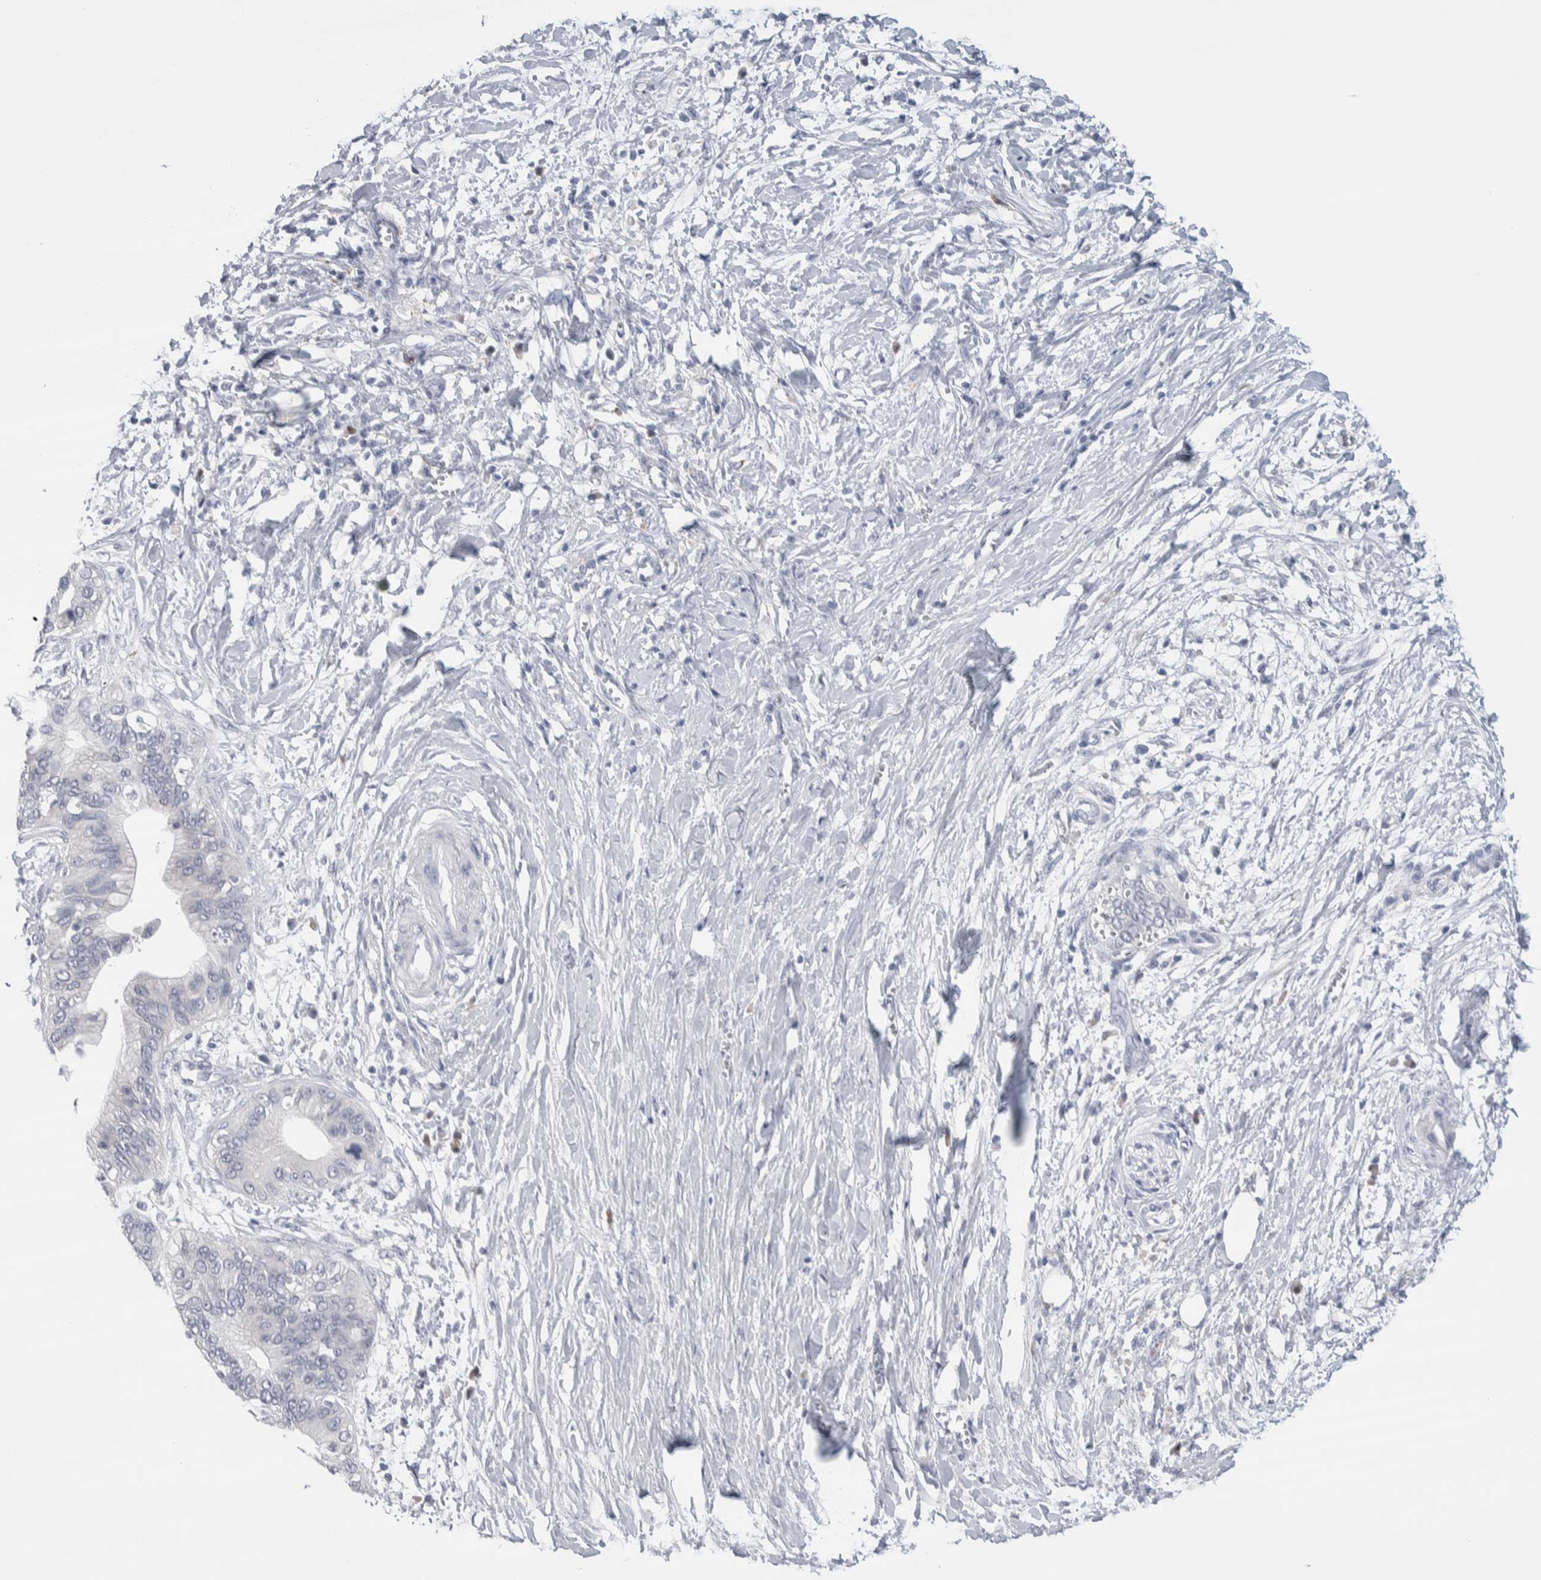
{"staining": {"intensity": "negative", "quantity": "none", "location": "none"}, "tissue": "pancreatic cancer", "cell_type": "Tumor cells", "image_type": "cancer", "snomed": [{"axis": "morphology", "description": "Normal tissue, NOS"}, {"axis": "morphology", "description": "Adenocarcinoma, NOS"}, {"axis": "topography", "description": "Pancreas"}, {"axis": "topography", "description": "Peripheral nerve tissue"}], "caption": "The histopathology image exhibits no significant staining in tumor cells of adenocarcinoma (pancreatic).", "gene": "LURAP1L", "patient": {"sex": "male", "age": 59}}